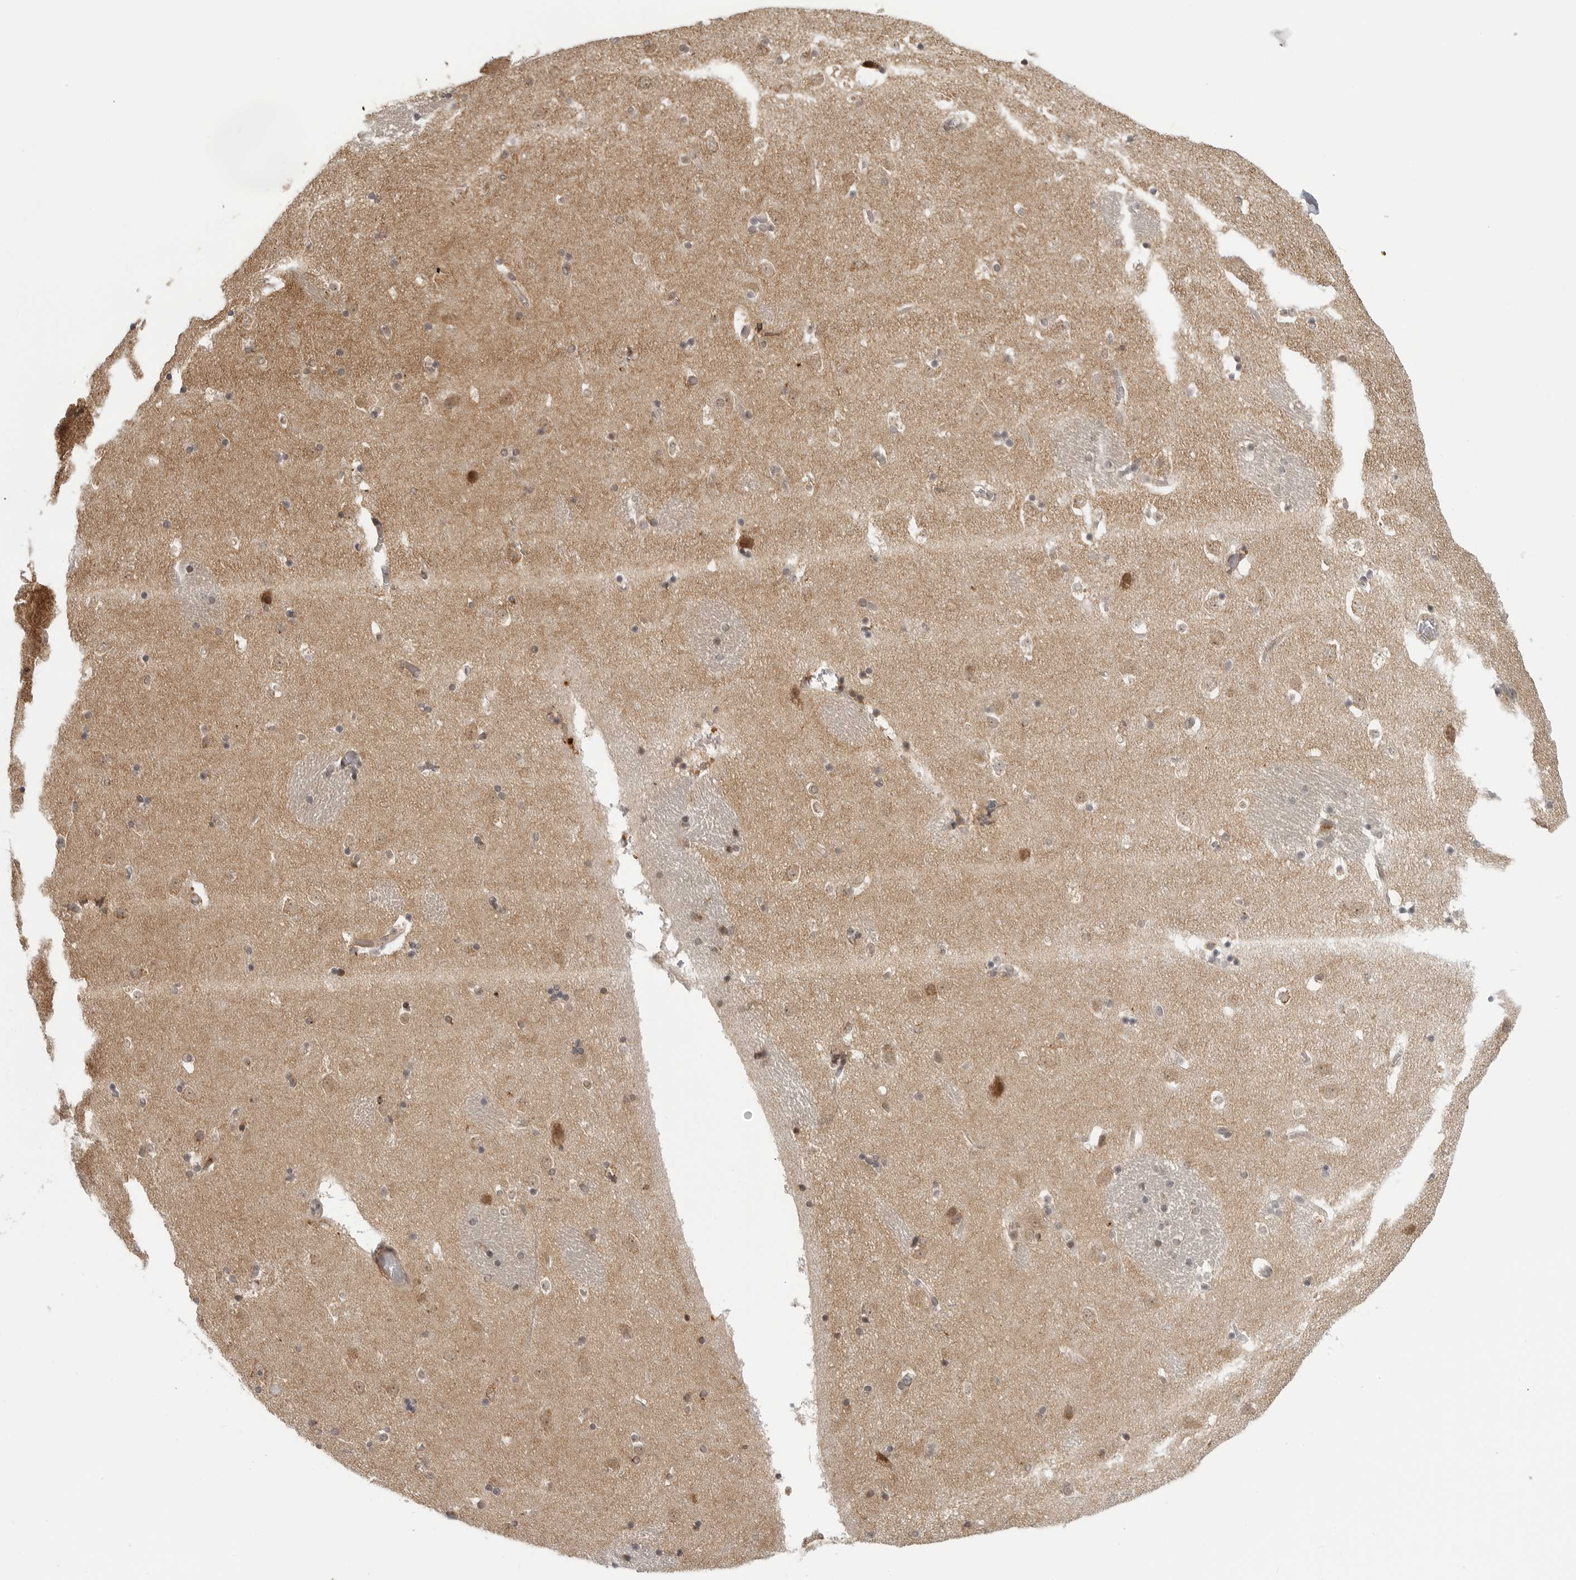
{"staining": {"intensity": "moderate", "quantity": "<25%", "location": "cytoplasmic/membranous"}, "tissue": "caudate", "cell_type": "Glial cells", "image_type": "normal", "snomed": [{"axis": "morphology", "description": "Normal tissue, NOS"}, {"axis": "topography", "description": "Lateral ventricle wall"}], "caption": "Protein staining of normal caudate demonstrates moderate cytoplasmic/membranous expression in about <25% of glial cells.", "gene": "COPA", "patient": {"sex": "male", "age": 45}}